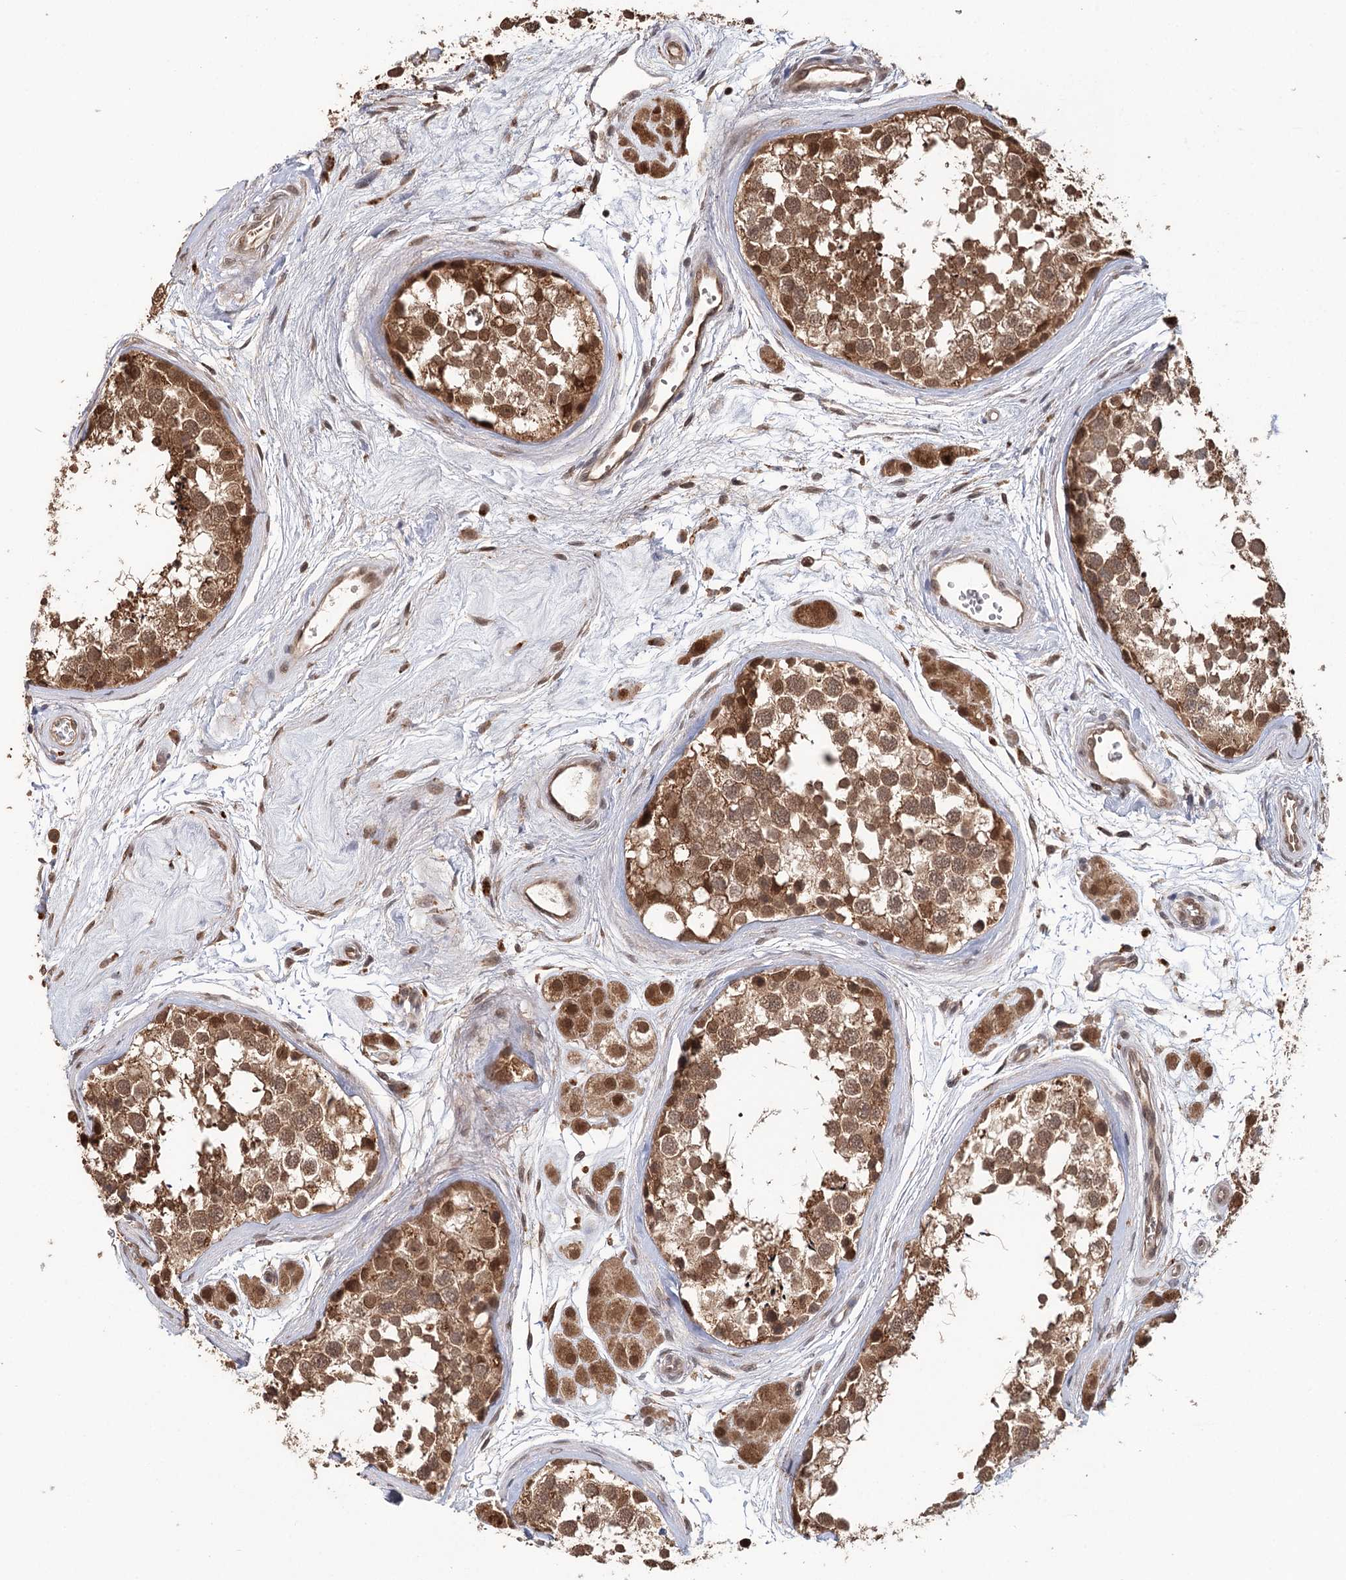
{"staining": {"intensity": "moderate", "quantity": ">75%", "location": "cytoplasmic/membranous,nuclear"}, "tissue": "testis", "cell_type": "Cells in seminiferous ducts", "image_type": "normal", "snomed": [{"axis": "morphology", "description": "Normal tissue, NOS"}, {"axis": "topography", "description": "Testis"}], "caption": "An immunohistochemistry histopathology image of unremarkable tissue is shown. Protein staining in brown highlights moderate cytoplasmic/membranous,nuclear positivity in testis within cells in seminiferous ducts.", "gene": "N6AMT1", "patient": {"sex": "male", "age": 56}}